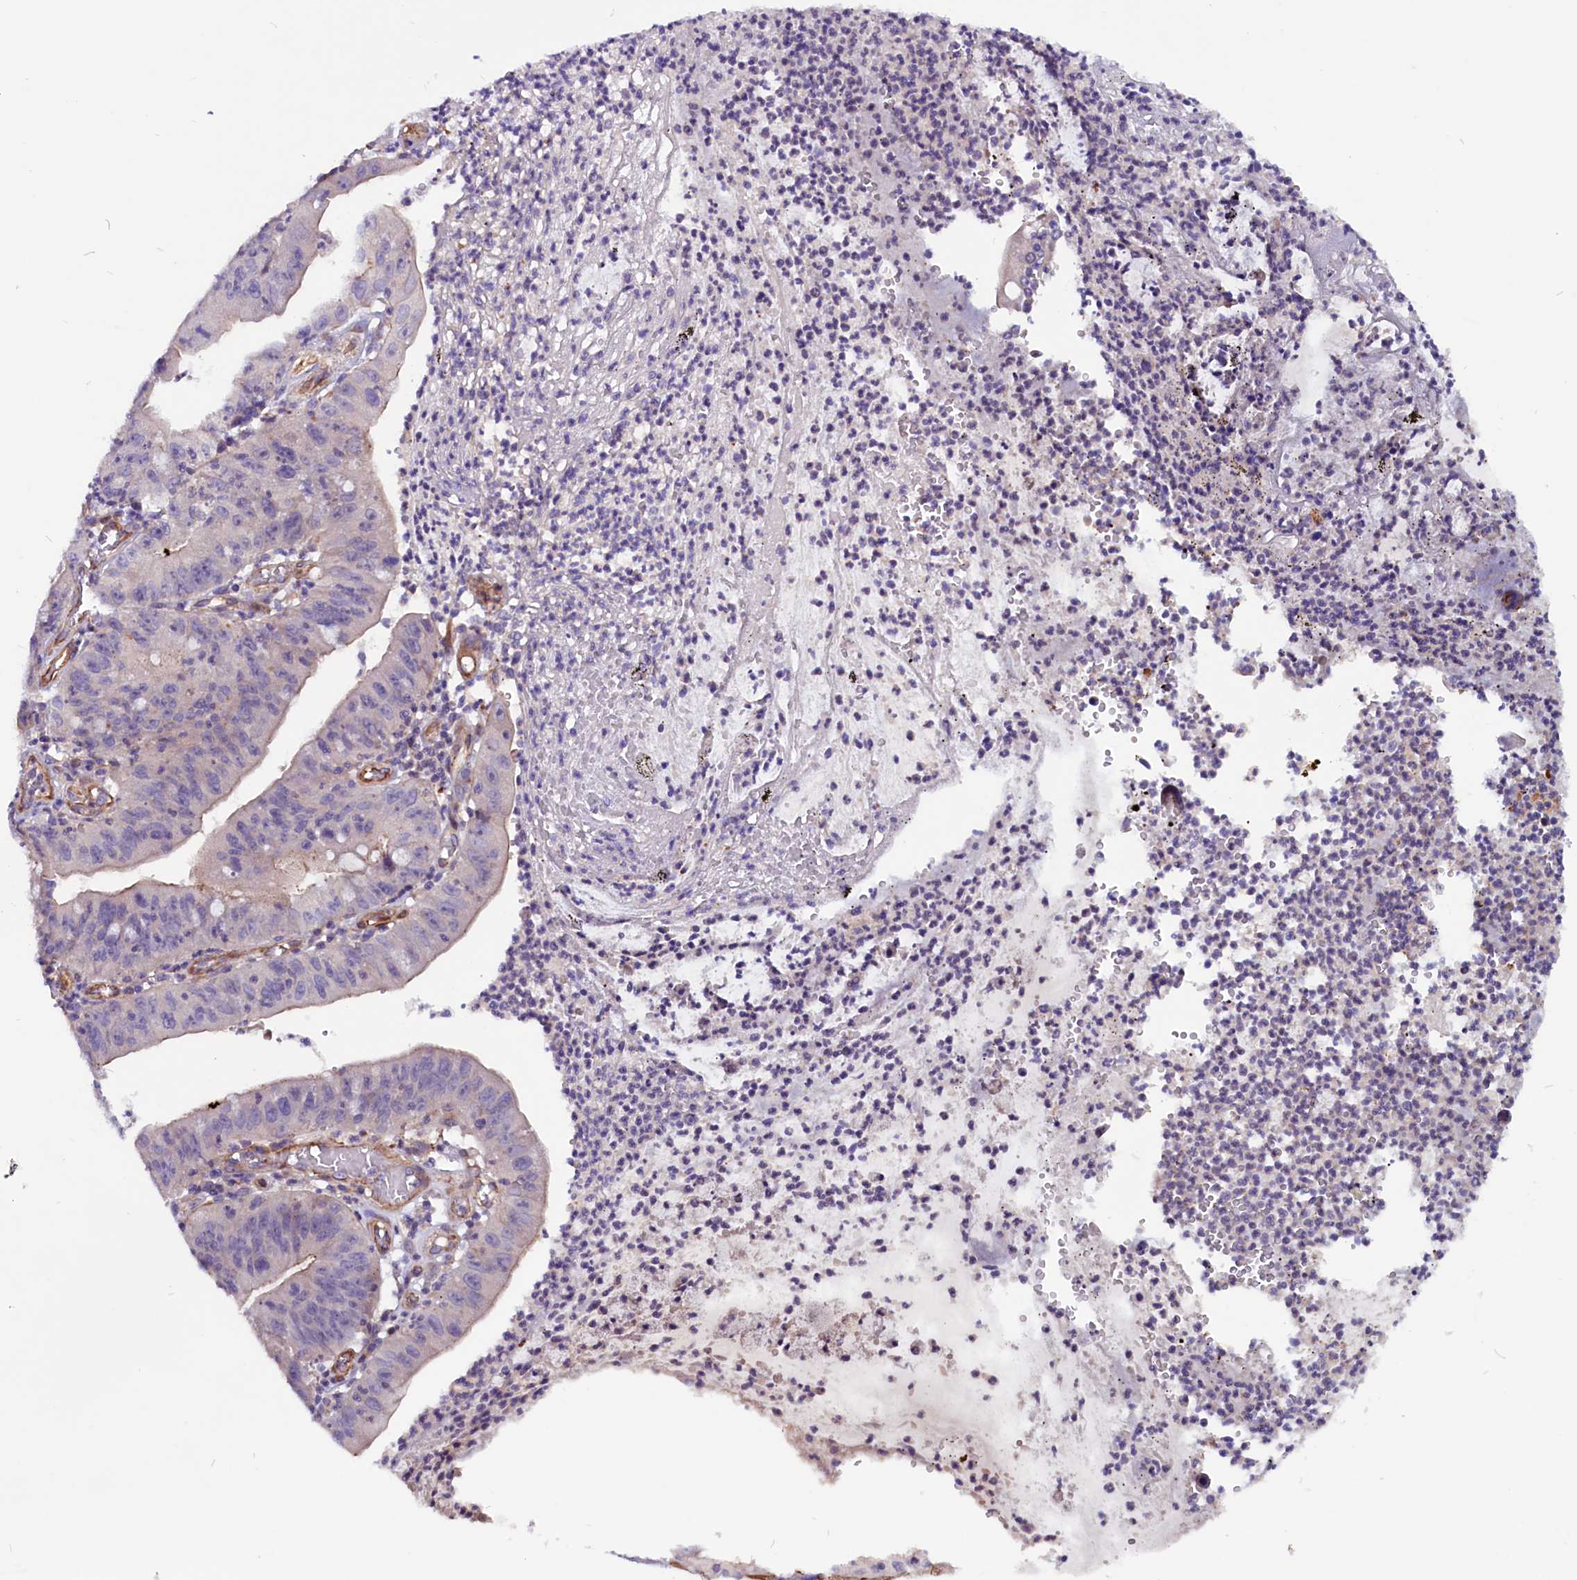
{"staining": {"intensity": "weak", "quantity": "<25%", "location": "cytoplasmic/membranous"}, "tissue": "stomach cancer", "cell_type": "Tumor cells", "image_type": "cancer", "snomed": [{"axis": "morphology", "description": "Adenocarcinoma, NOS"}, {"axis": "topography", "description": "Stomach"}], "caption": "An image of adenocarcinoma (stomach) stained for a protein demonstrates no brown staining in tumor cells.", "gene": "ZNF749", "patient": {"sex": "male", "age": 59}}